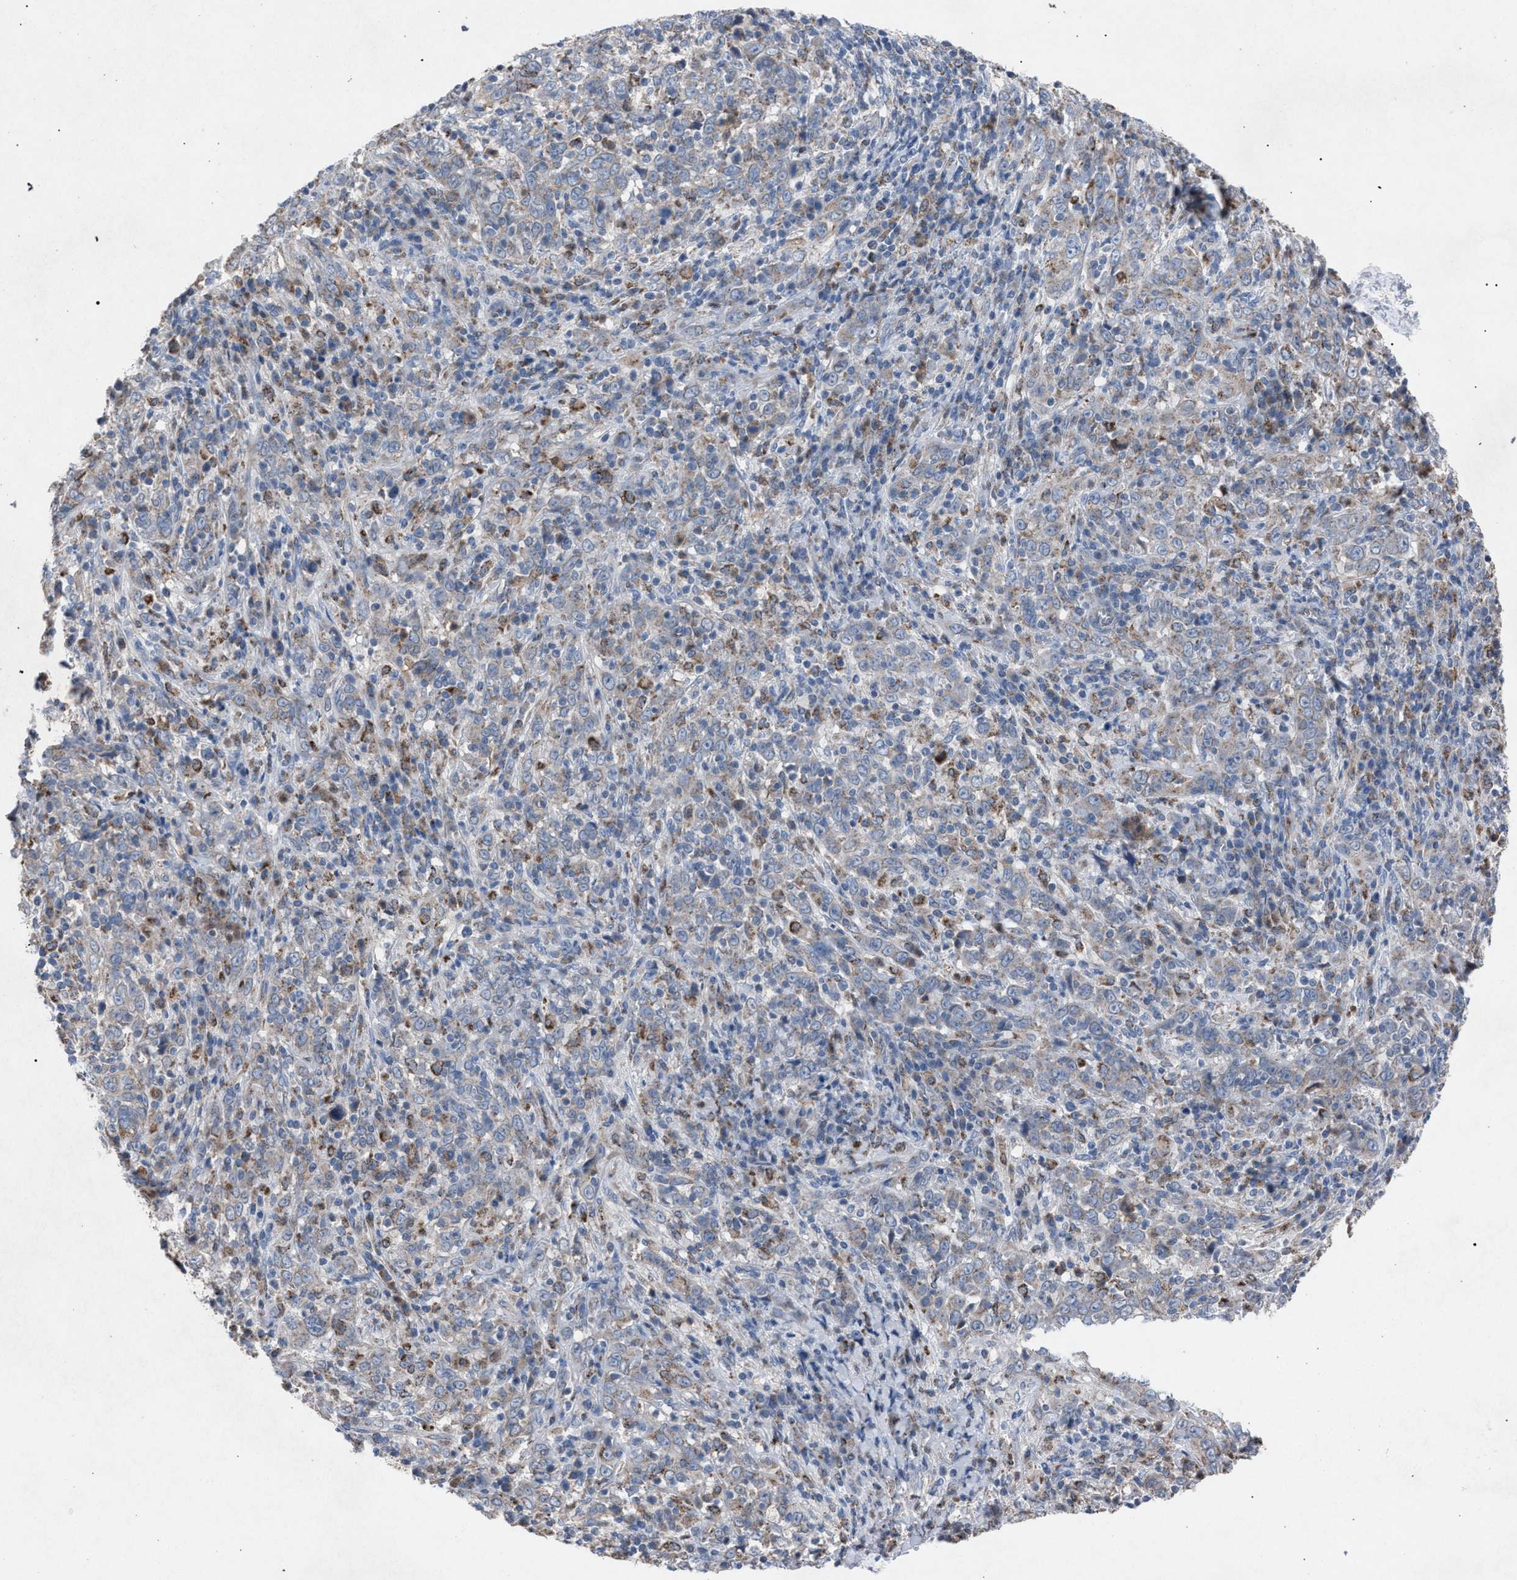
{"staining": {"intensity": "weak", "quantity": "<25%", "location": "cytoplasmic/membranous"}, "tissue": "cervical cancer", "cell_type": "Tumor cells", "image_type": "cancer", "snomed": [{"axis": "morphology", "description": "Squamous cell carcinoma, NOS"}, {"axis": "topography", "description": "Cervix"}], "caption": "High magnification brightfield microscopy of squamous cell carcinoma (cervical) stained with DAB (brown) and counterstained with hematoxylin (blue): tumor cells show no significant expression. Nuclei are stained in blue.", "gene": "HSD17B4", "patient": {"sex": "female", "age": 46}}